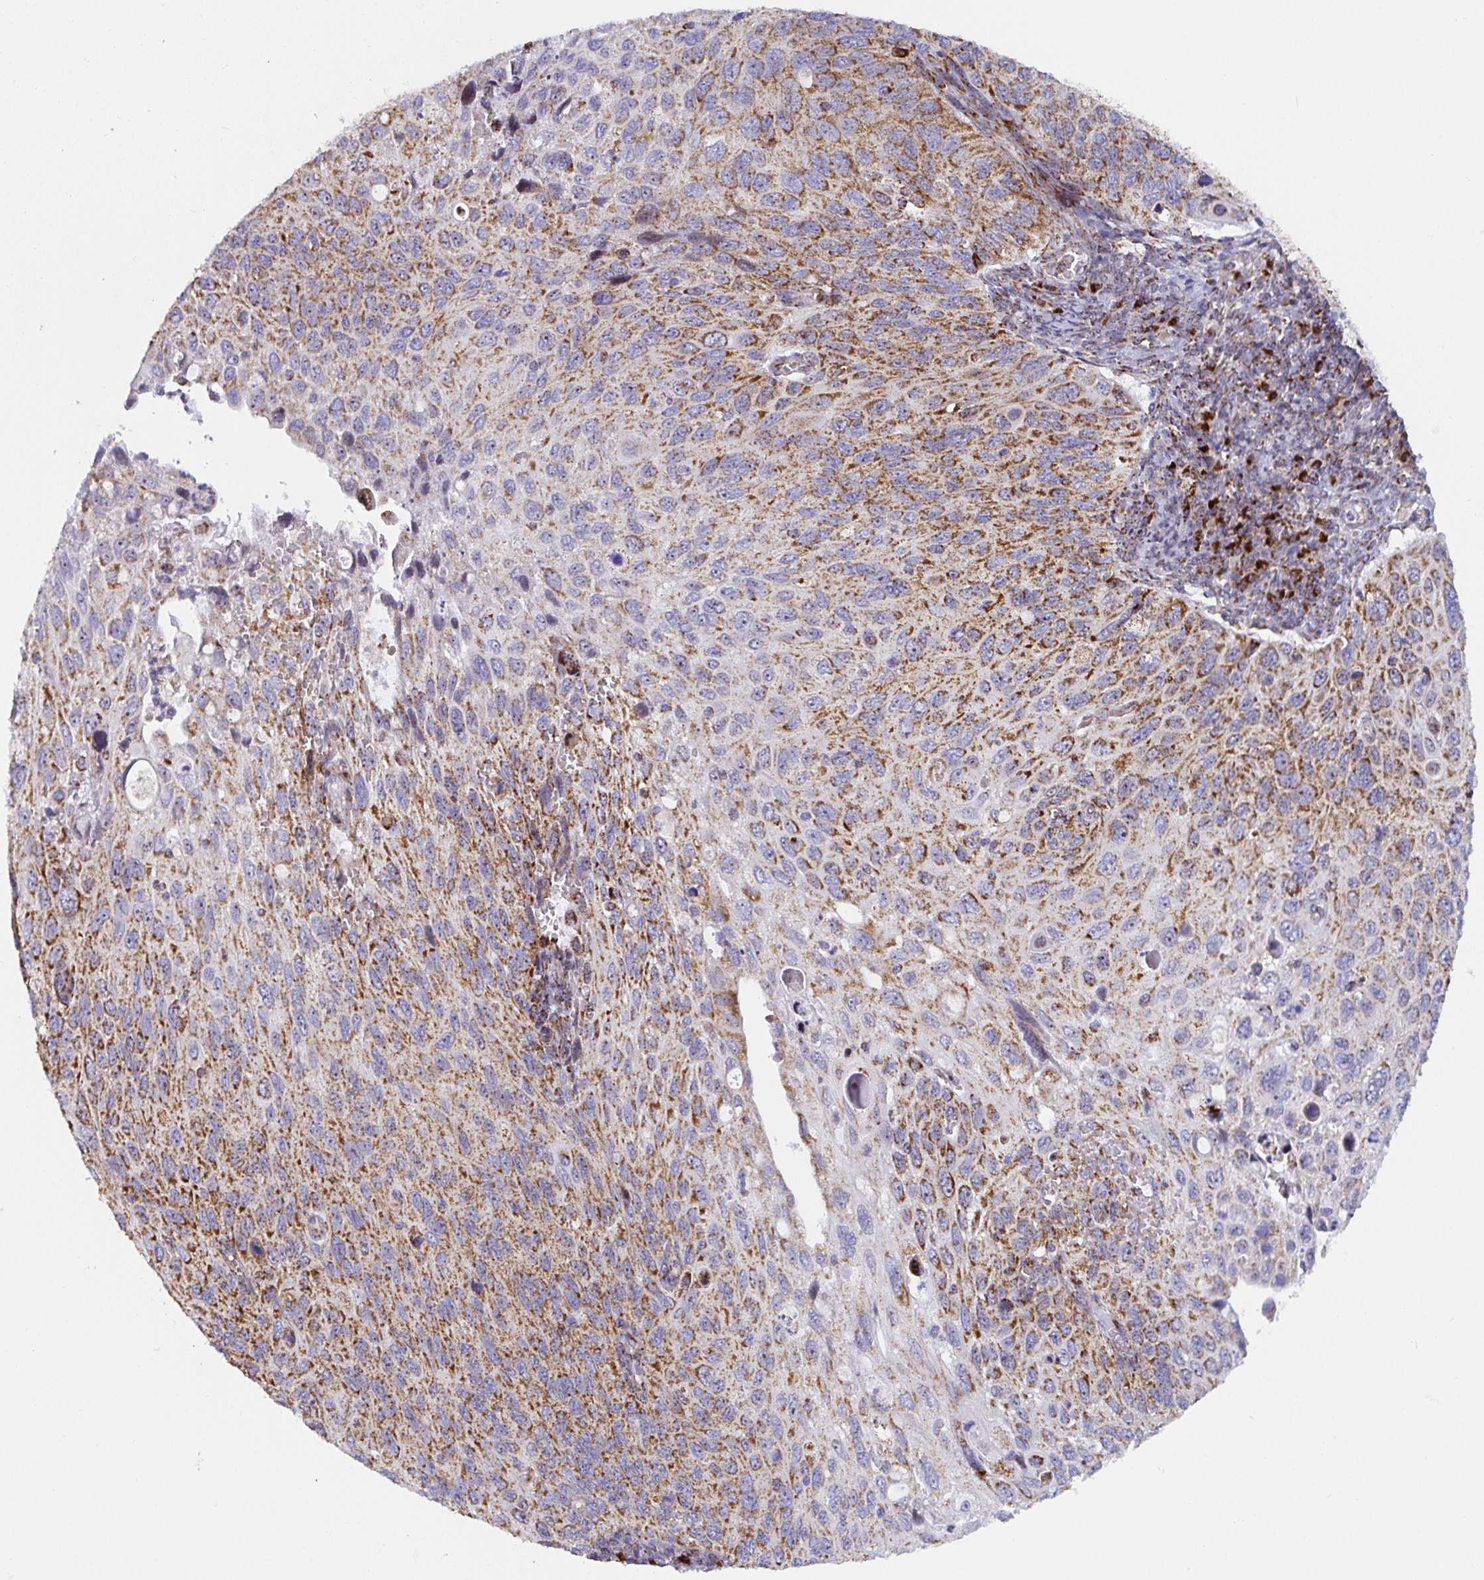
{"staining": {"intensity": "moderate", "quantity": ">75%", "location": "cytoplasmic/membranous"}, "tissue": "cervical cancer", "cell_type": "Tumor cells", "image_type": "cancer", "snomed": [{"axis": "morphology", "description": "Squamous cell carcinoma, NOS"}, {"axis": "topography", "description": "Cervix"}], "caption": "Tumor cells reveal medium levels of moderate cytoplasmic/membranous positivity in about >75% of cells in human squamous cell carcinoma (cervical).", "gene": "ATP5MJ", "patient": {"sex": "female", "age": 70}}